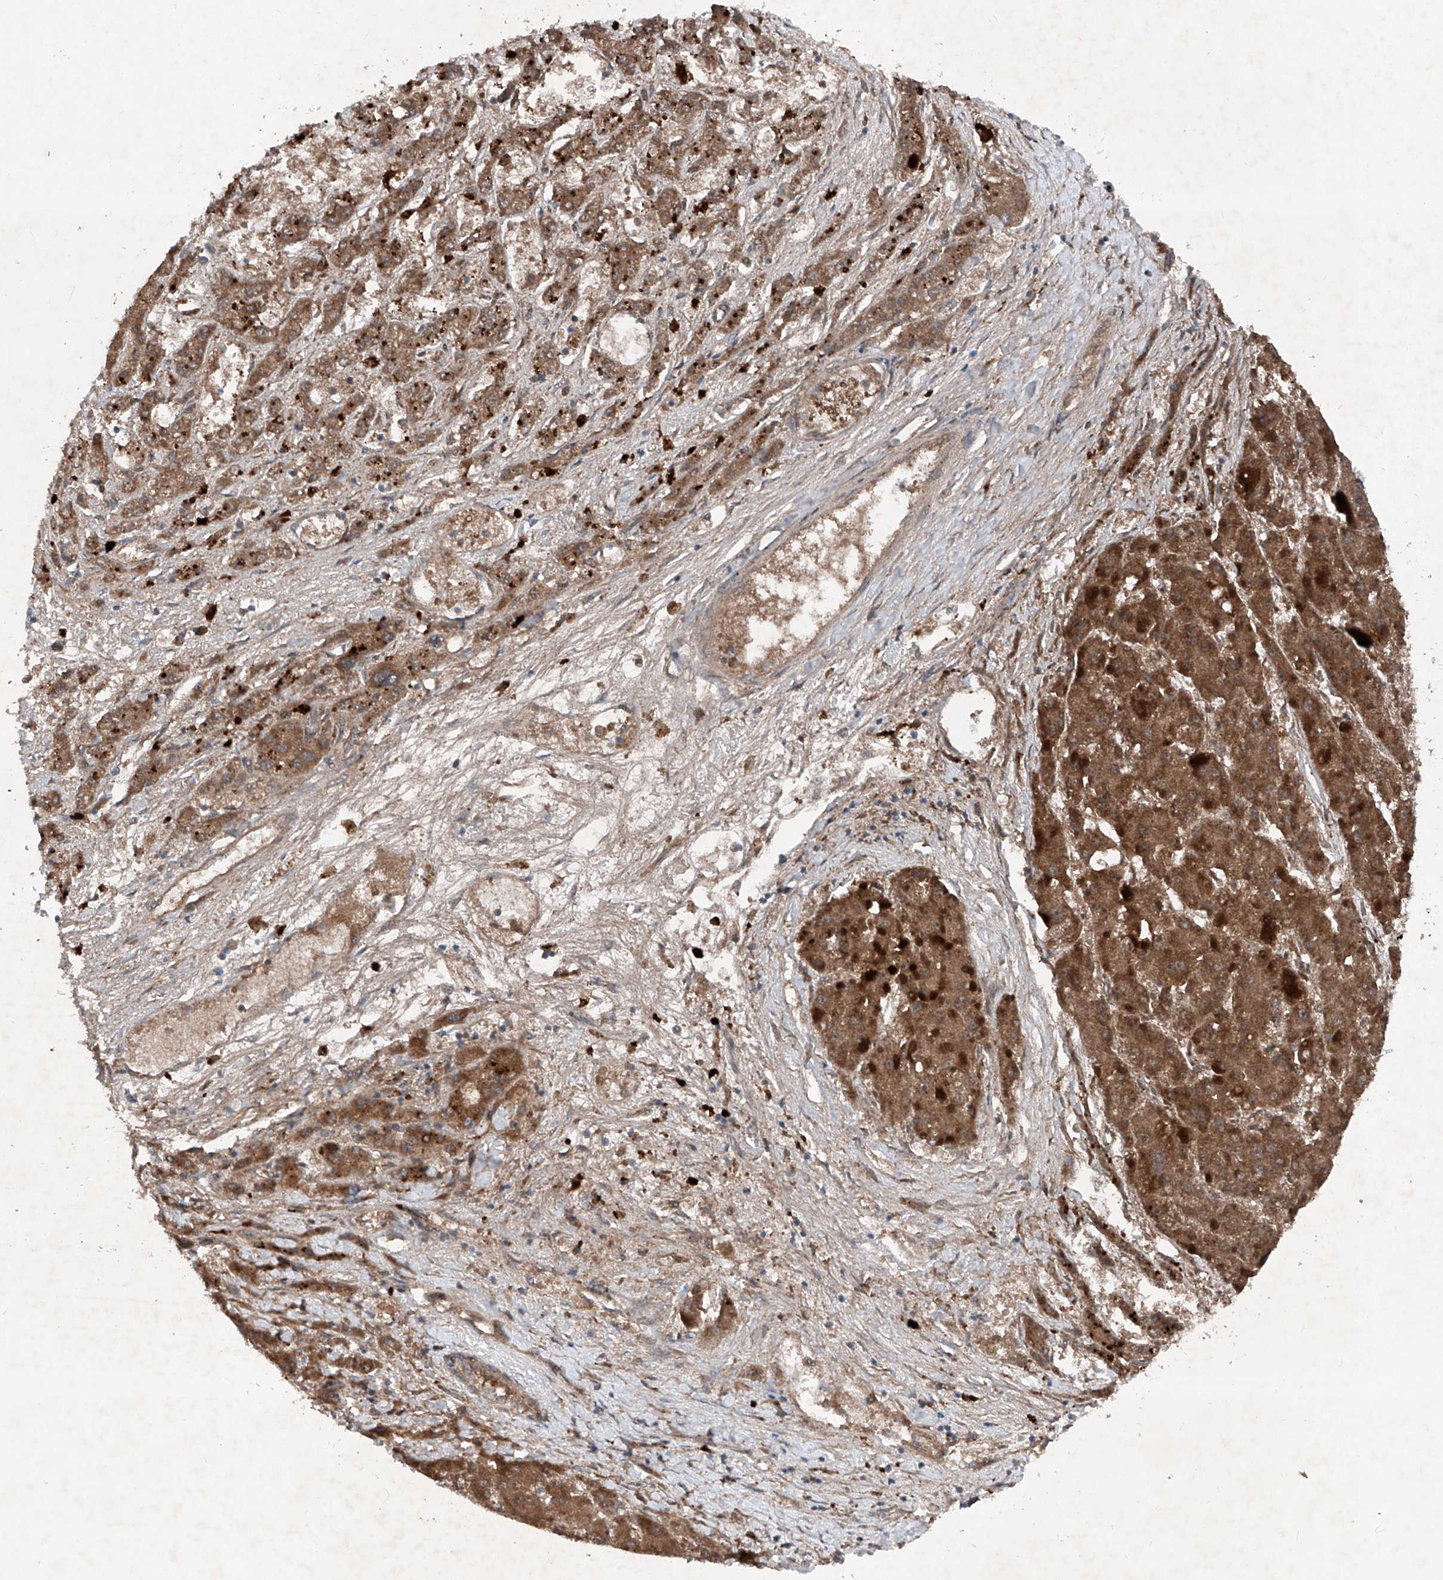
{"staining": {"intensity": "strong", "quantity": ">75%", "location": "cytoplasmic/membranous"}, "tissue": "liver cancer", "cell_type": "Tumor cells", "image_type": "cancer", "snomed": [{"axis": "morphology", "description": "Carcinoma, Hepatocellular, NOS"}, {"axis": "topography", "description": "Liver"}], "caption": "Tumor cells display high levels of strong cytoplasmic/membranous expression in about >75% of cells in liver cancer.", "gene": "DAD1", "patient": {"sex": "female", "age": 73}}